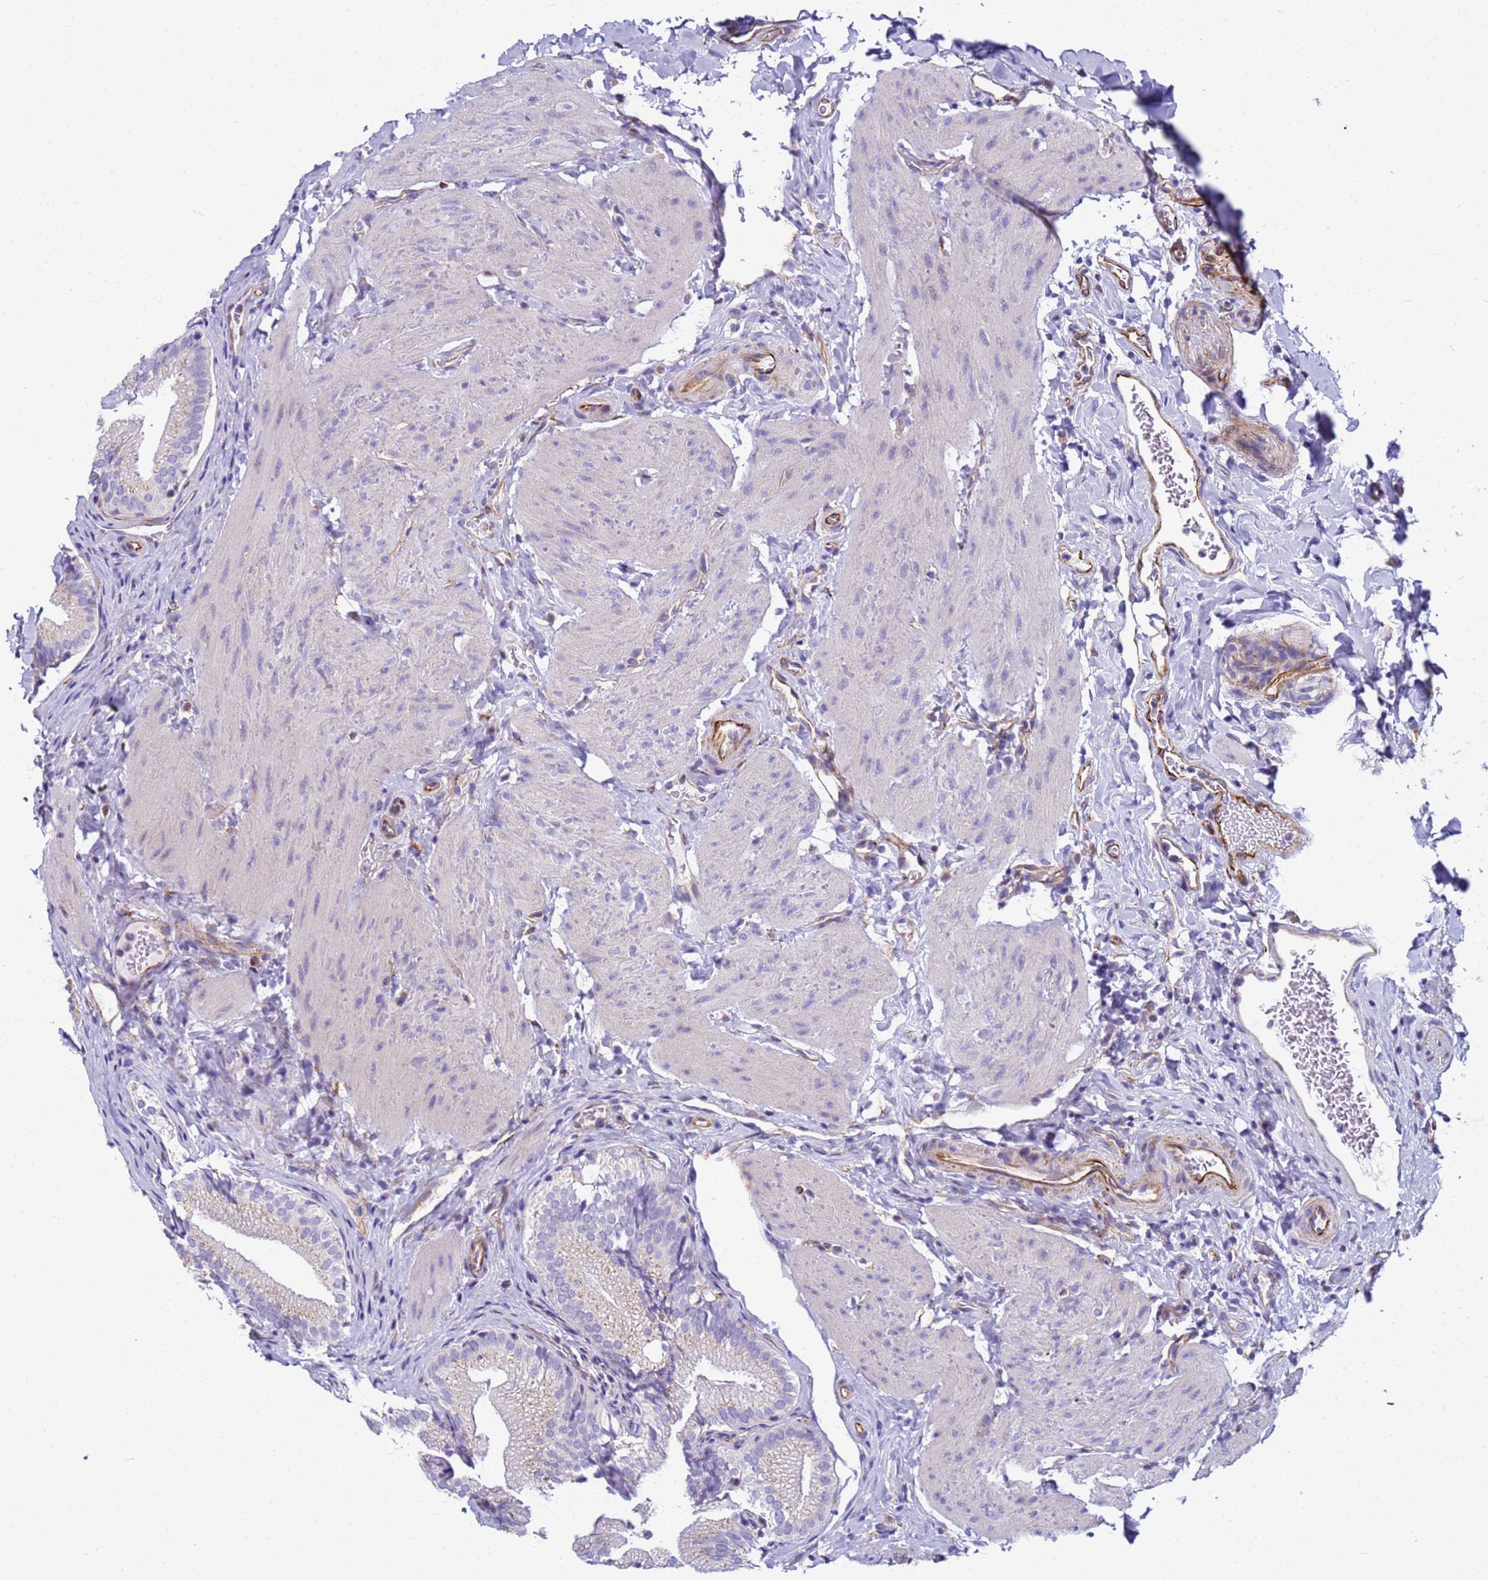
{"staining": {"intensity": "negative", "quantity": "none", "location": "none"}, "tissue": "gallbladder", "cell_type": "Glandular cells", "image_type": "normal", "snomed": [{"axis": "morphology", "description": "Normal tissue, NOS"}, {"axis": "topography", "description": "Gallbladder"}], "caption": "This image is of unremarkable gallbladder stained with immunohistochemistry to label a protein in brown with the nuclei are counter-stained blue. There is no expression in glandular cells.", "gene": "UBXN2B", "patient": {"sex": "female", "age": 30}}